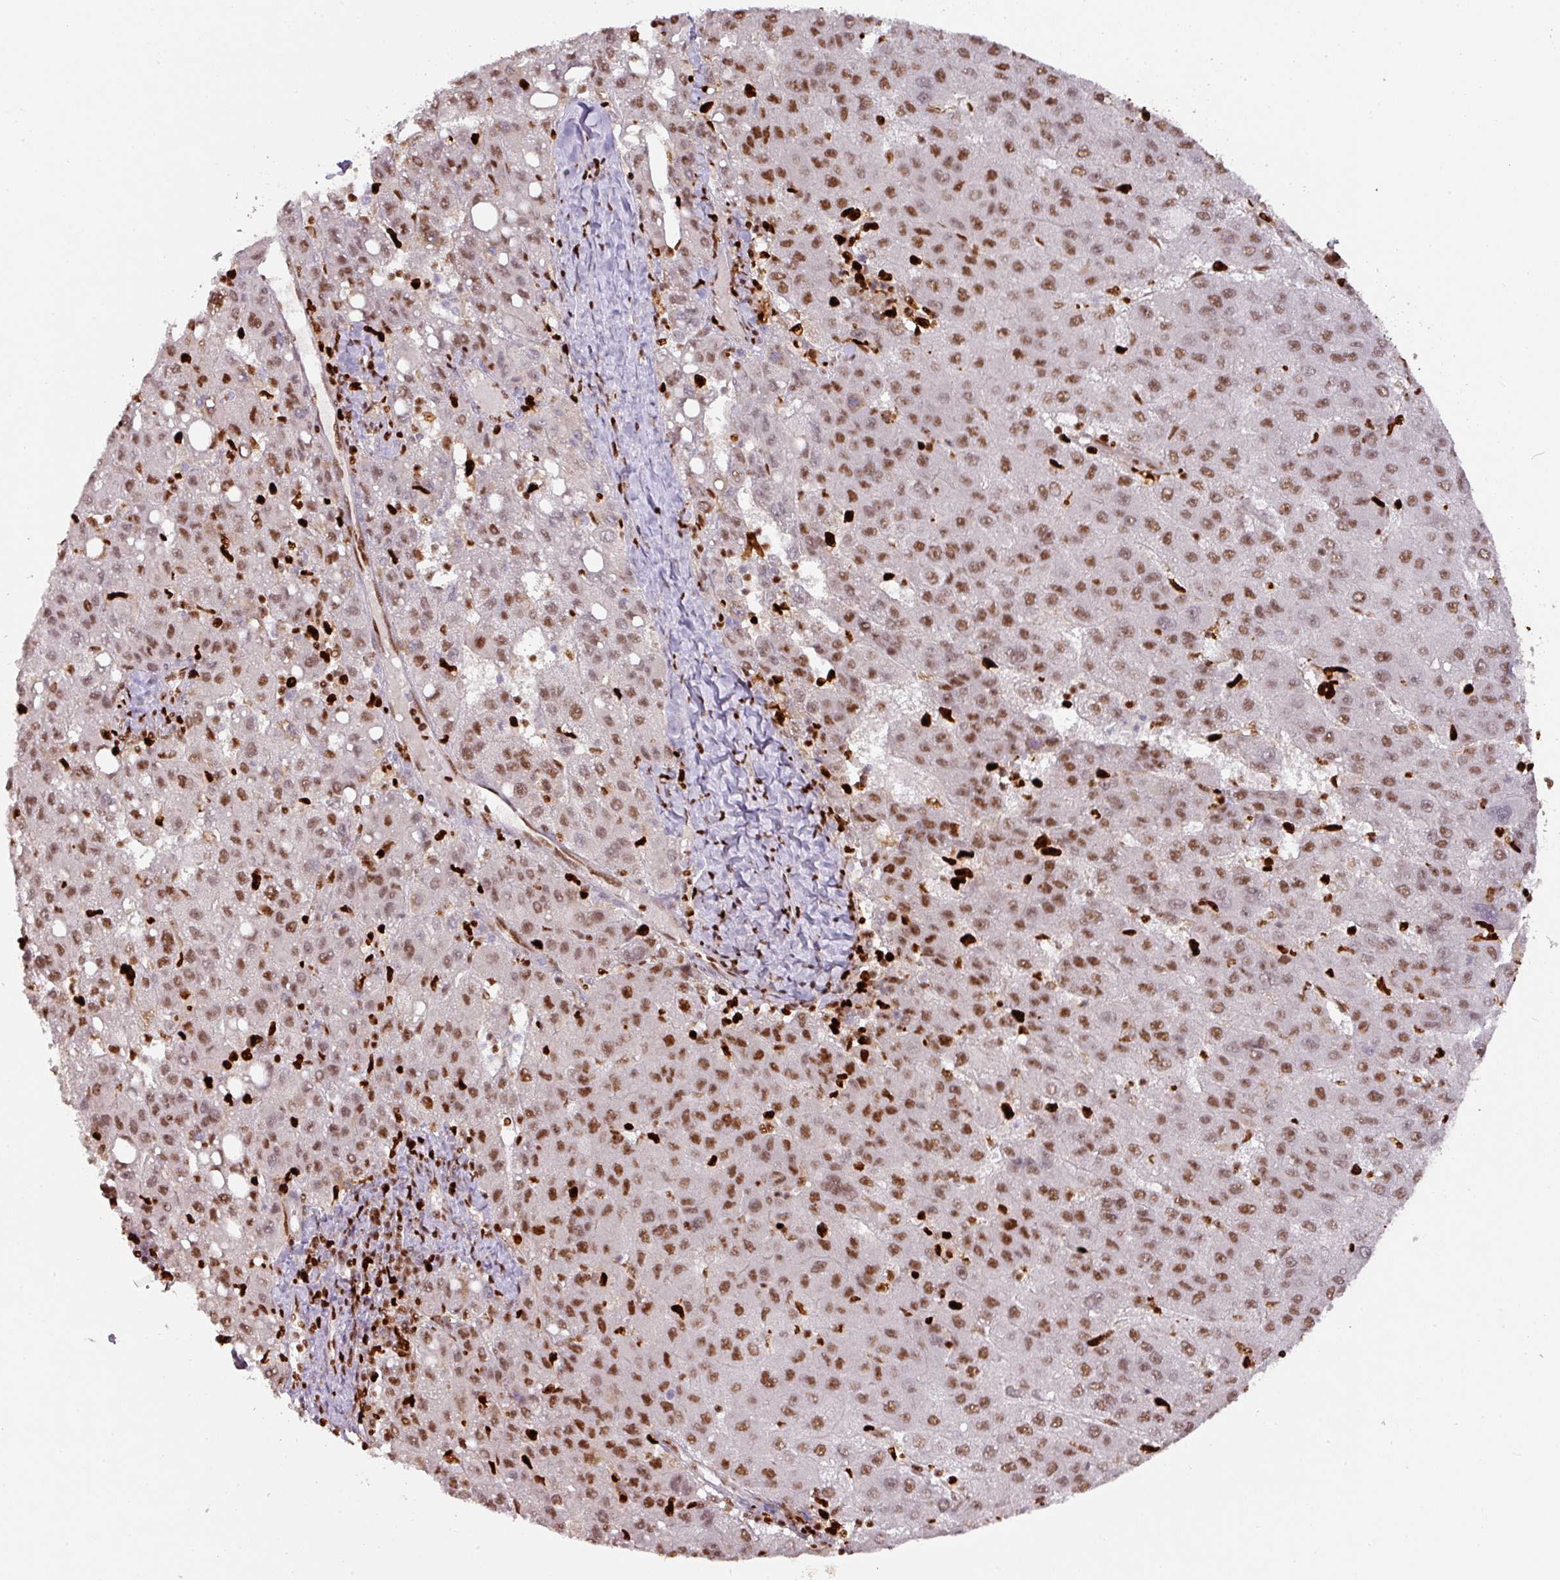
{"staining": {"intensity": "moderate", "quantity": ">75%", "location": "nuclear"}, "tissue": "liver cancer", "cell_type": "Tumor cells", "image_type": "cancer", "snomed": [{"axis": "morphology", "description": "Carcinoma, Hepatocellular, NOS"}, {"axis": "topography", "description": "Liver"}], "caption": "Hepatocellular carcinoma (liver) stained with a brown dye exhibits moderate nuclear positive staining in approximately >75% of tumor cells.", "gene": "SAMHD1", "patient": {"sex": "female", "age": 82}}